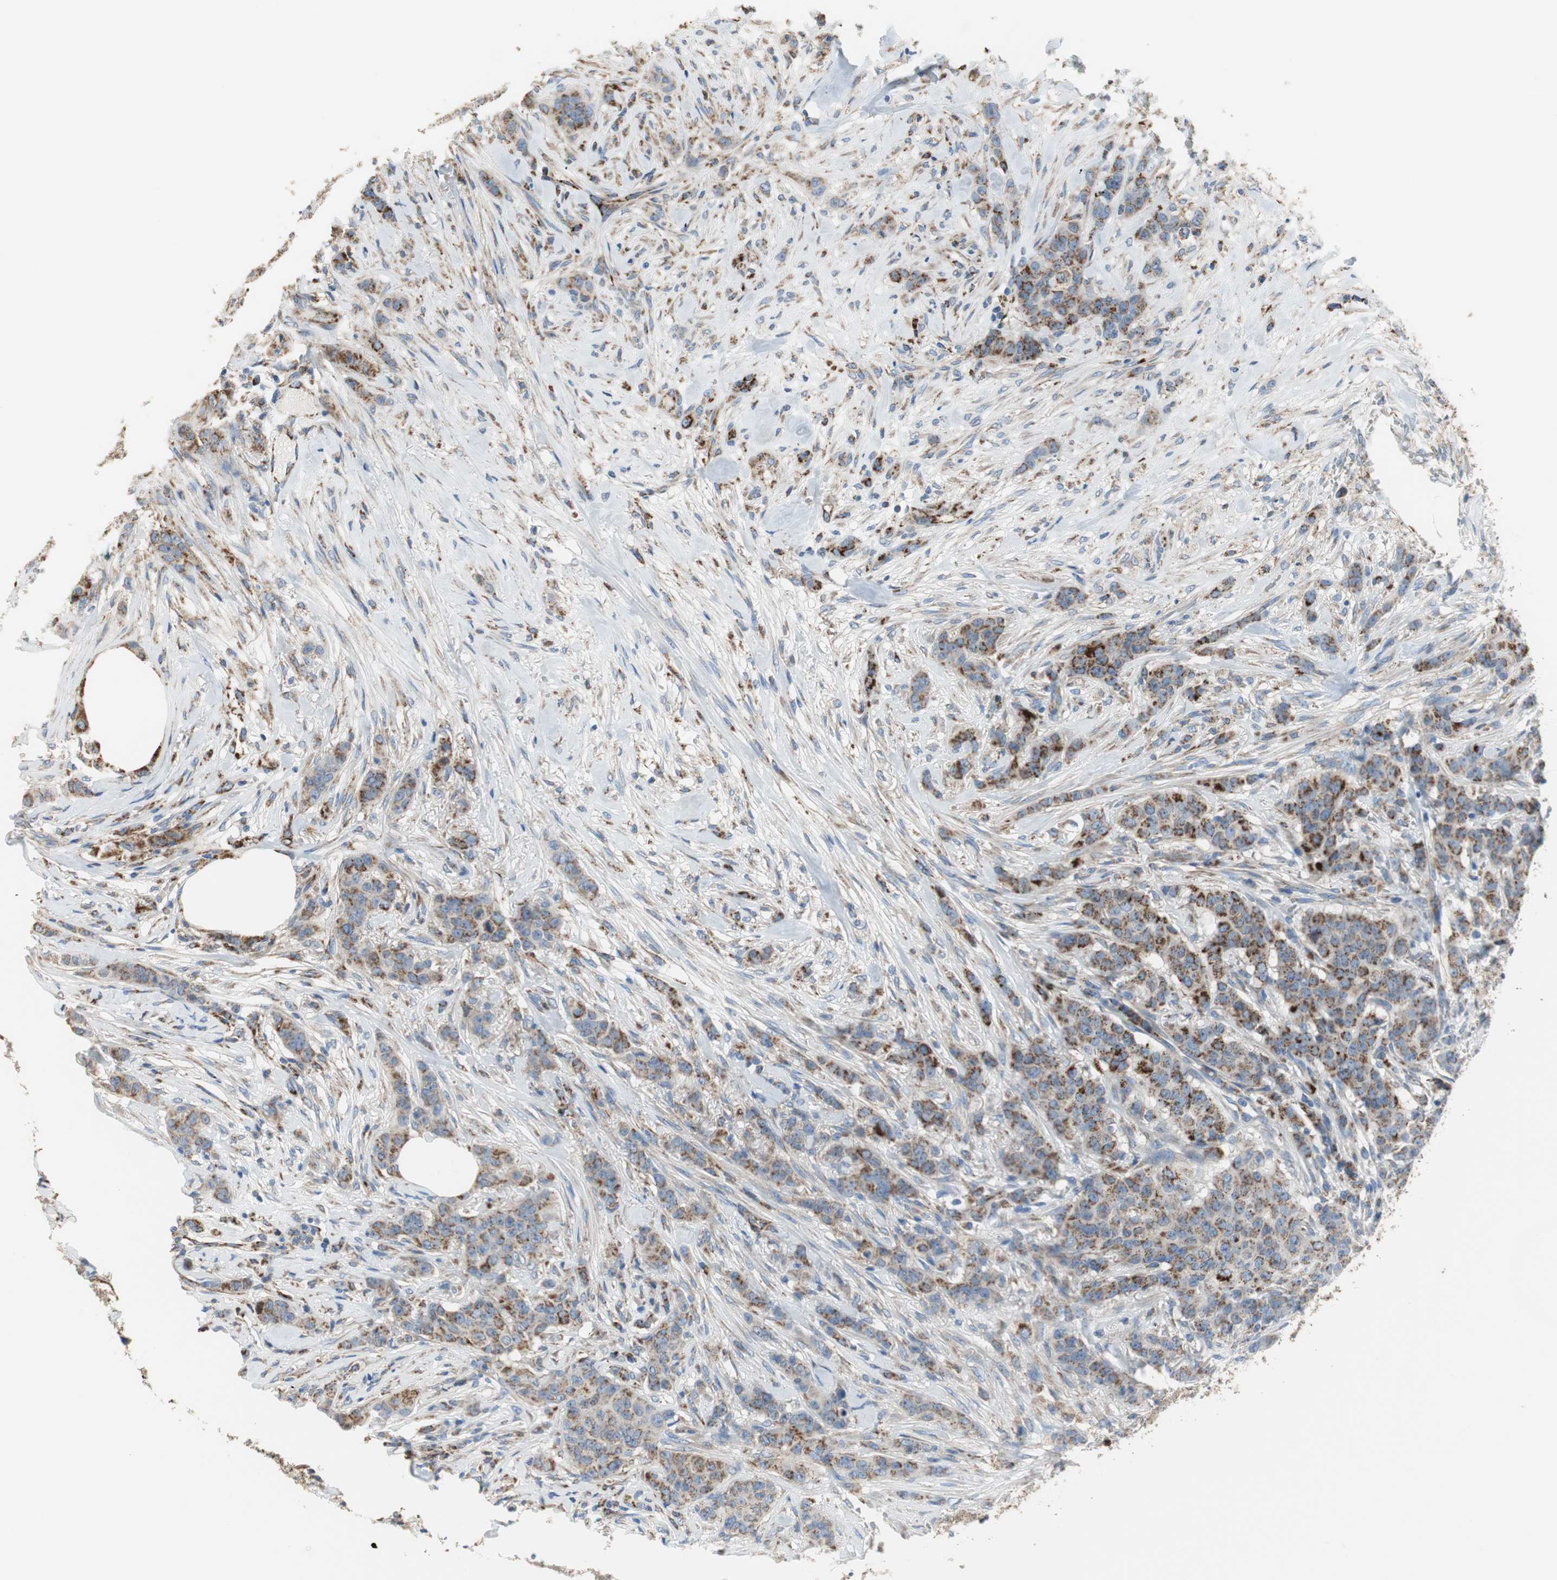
{"staining": {"intensity": "strong", "quantity": ">75%", "location": "cytoplasmic/membranous"}, "tissue": "breast cancer", "cell_type": "Tumor cells", "image_type": "cancer", "snomed": [{"axis": "morphology", "description": "Duct carcinoma"}, {"axis": "topography", "description": "Breast"}], "caption": "Protein positivity by immunohistochemistry displays strong cytoplasmic/membranous expression in approximately >75% of tumor cells in infiltrating ductal carcinoma (breast).", "gene": "TST", "patient": {"sex": "female", "age": 40}}